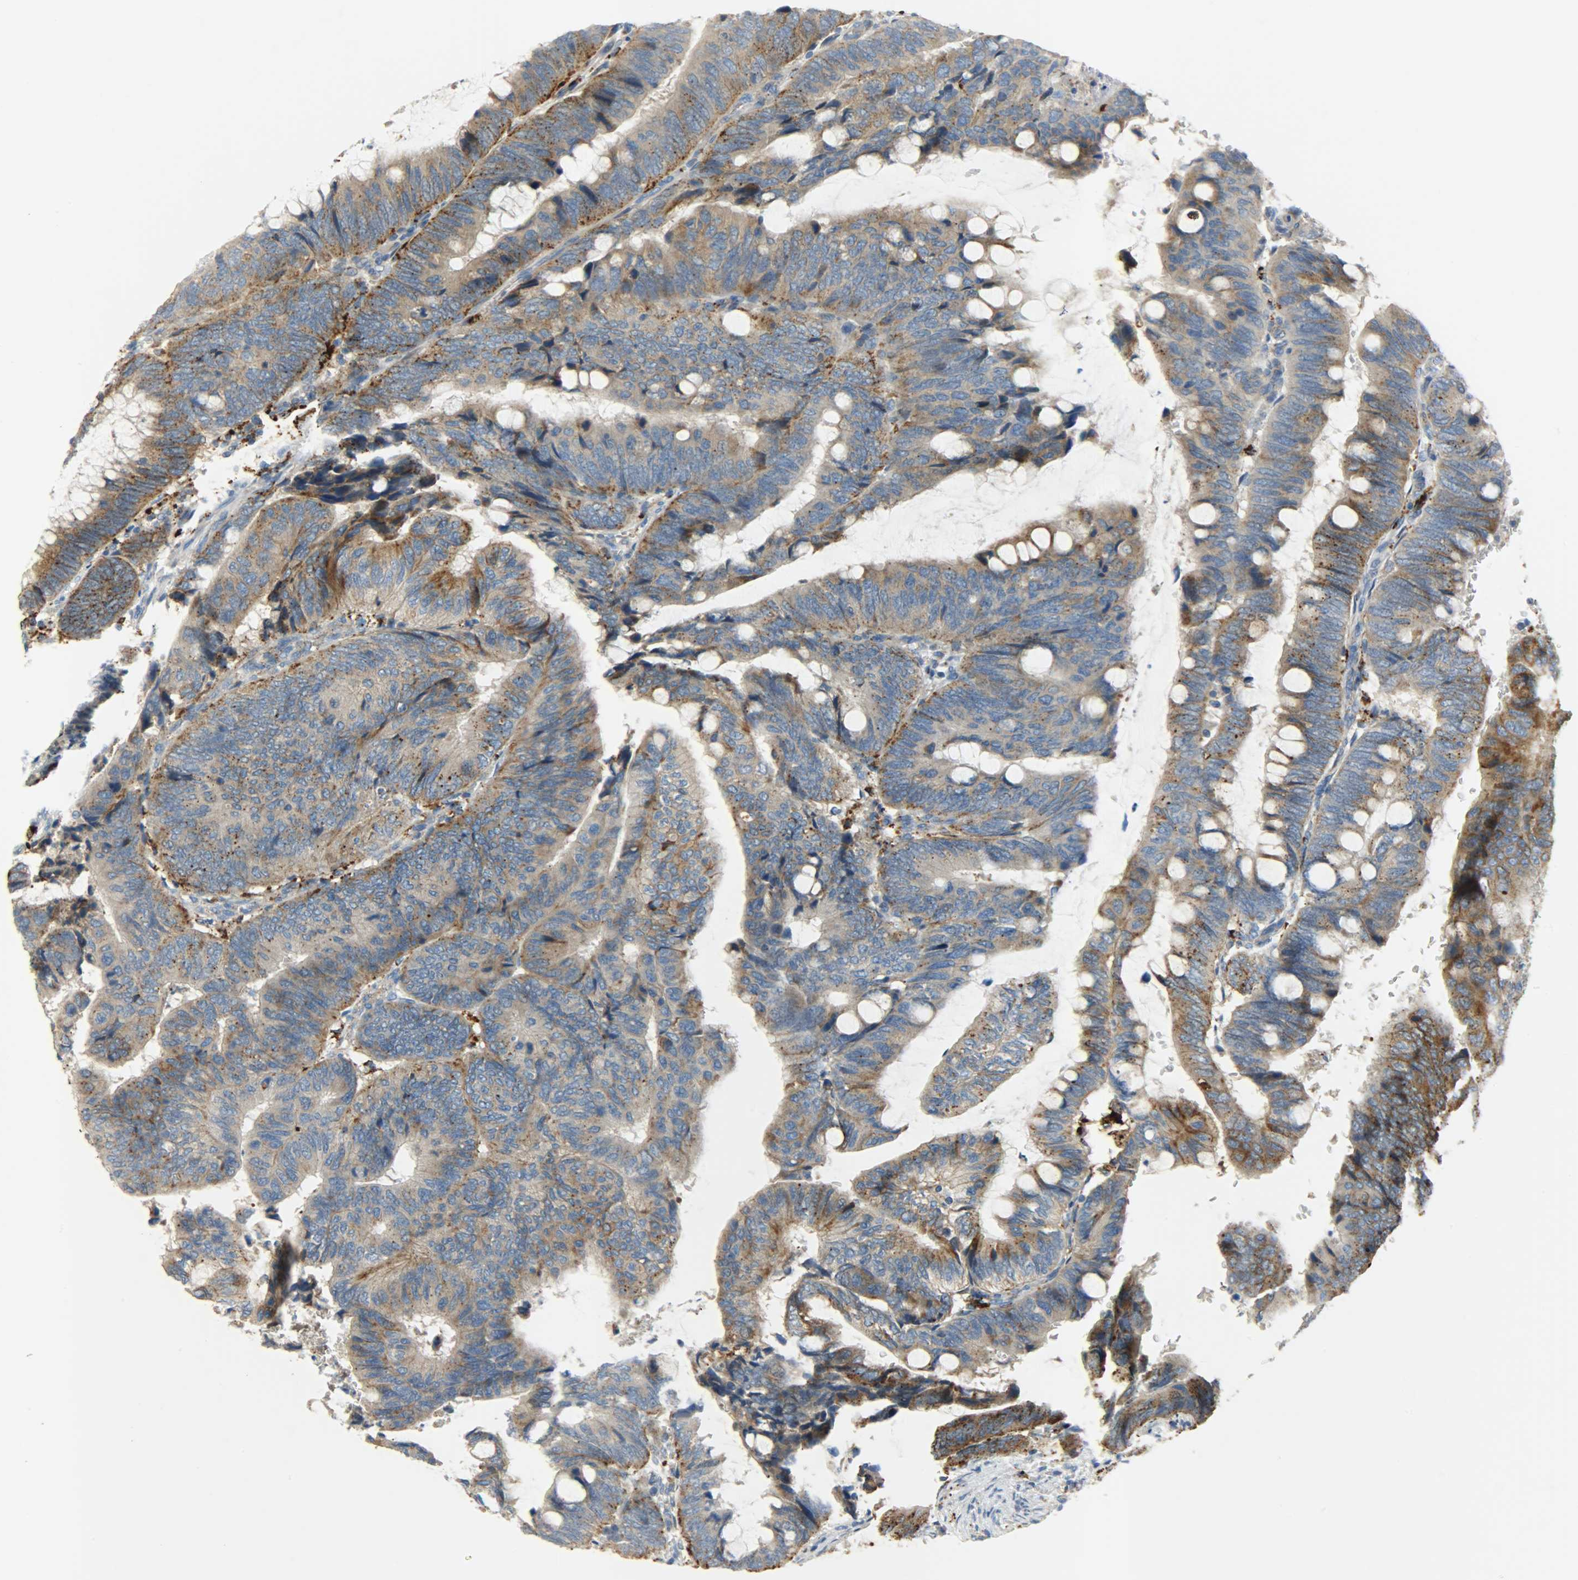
{"staining": {"intensity": "moderate", "quantity": ">75%", "location": "cytoplasmic/membranous"}, "tissue": "colorectal cancer", "cell_type": "Tumor cells", "image_type": "cancer", "snomed": [{"axis": "morphology", "description": "Normal tissue, NOS"}, {"axis": "morphology", "description": "Adenocarcinoma, NOS"}, {"axis": "topography", "description": "Rectum"}, {"axis": "topography", "description": "Peripheral nerve tissue"}], "caption": "Colorectal cancer stained with a protein marker exhibits moderate staining in tumor cells.", "gene": "ASAH1", "patient": {"sex": "male", "age": 92}}